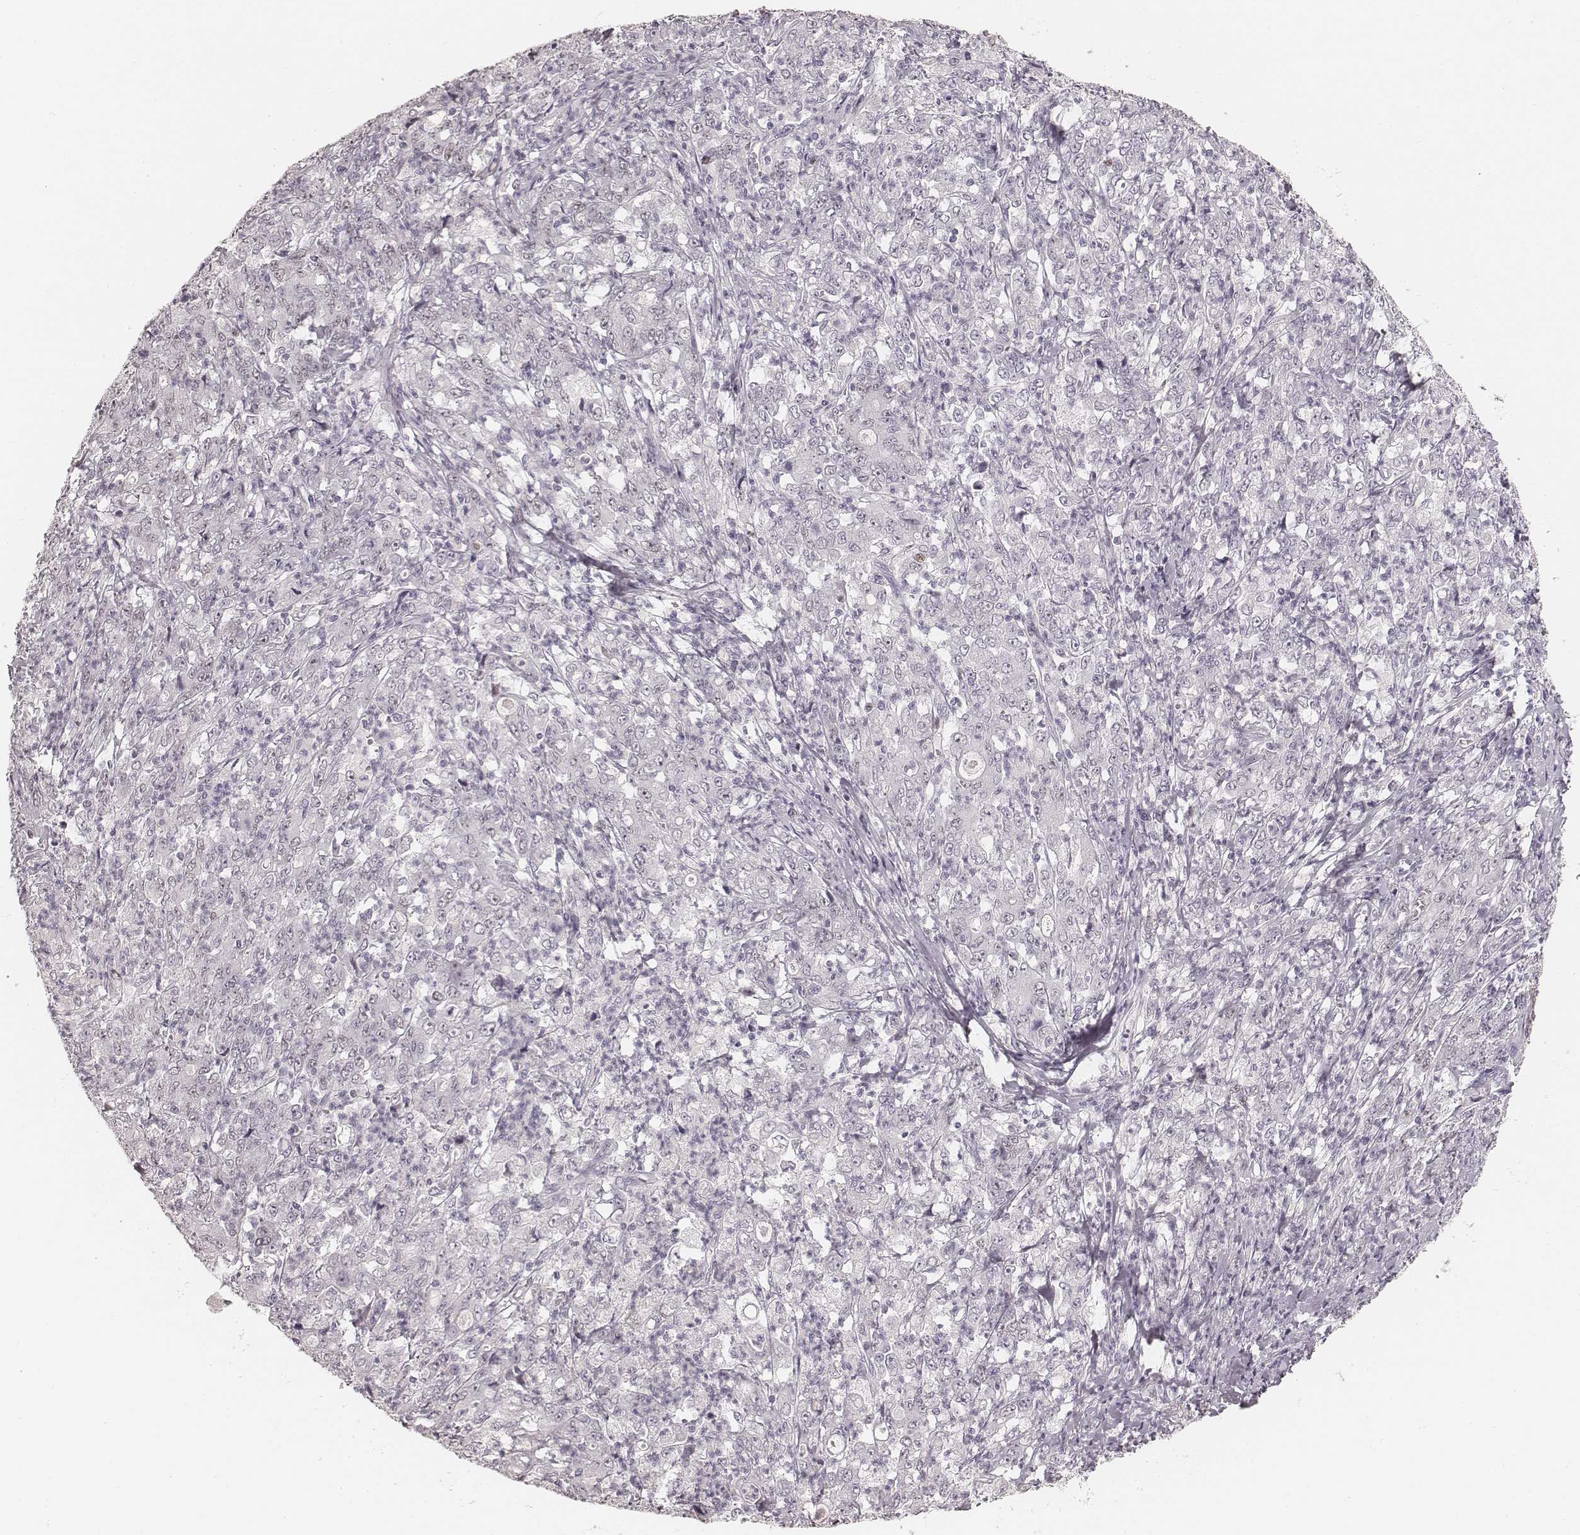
{"staining": {"intensity": "negative", "quantity": "none", "location": "none"}, "tissue": "stomach cancer", "cell_type": "Tumor cells", "image_type": "cancer", "snomed": [{"axis": "morphology", "description": "Adenocarcinoma, NOS"}, {"axis": "topography", "description": "Stomach, lower"}], "caption": "Immunohistochemistry (IHC) photomicrograph of neoplastic tissue: adenocarcinoma (stomach) stained with DAB demonstrates no significant protein expression in tumor cells.", "gene": "TEX37", "patient": {"sex": "female", "age": 71}}